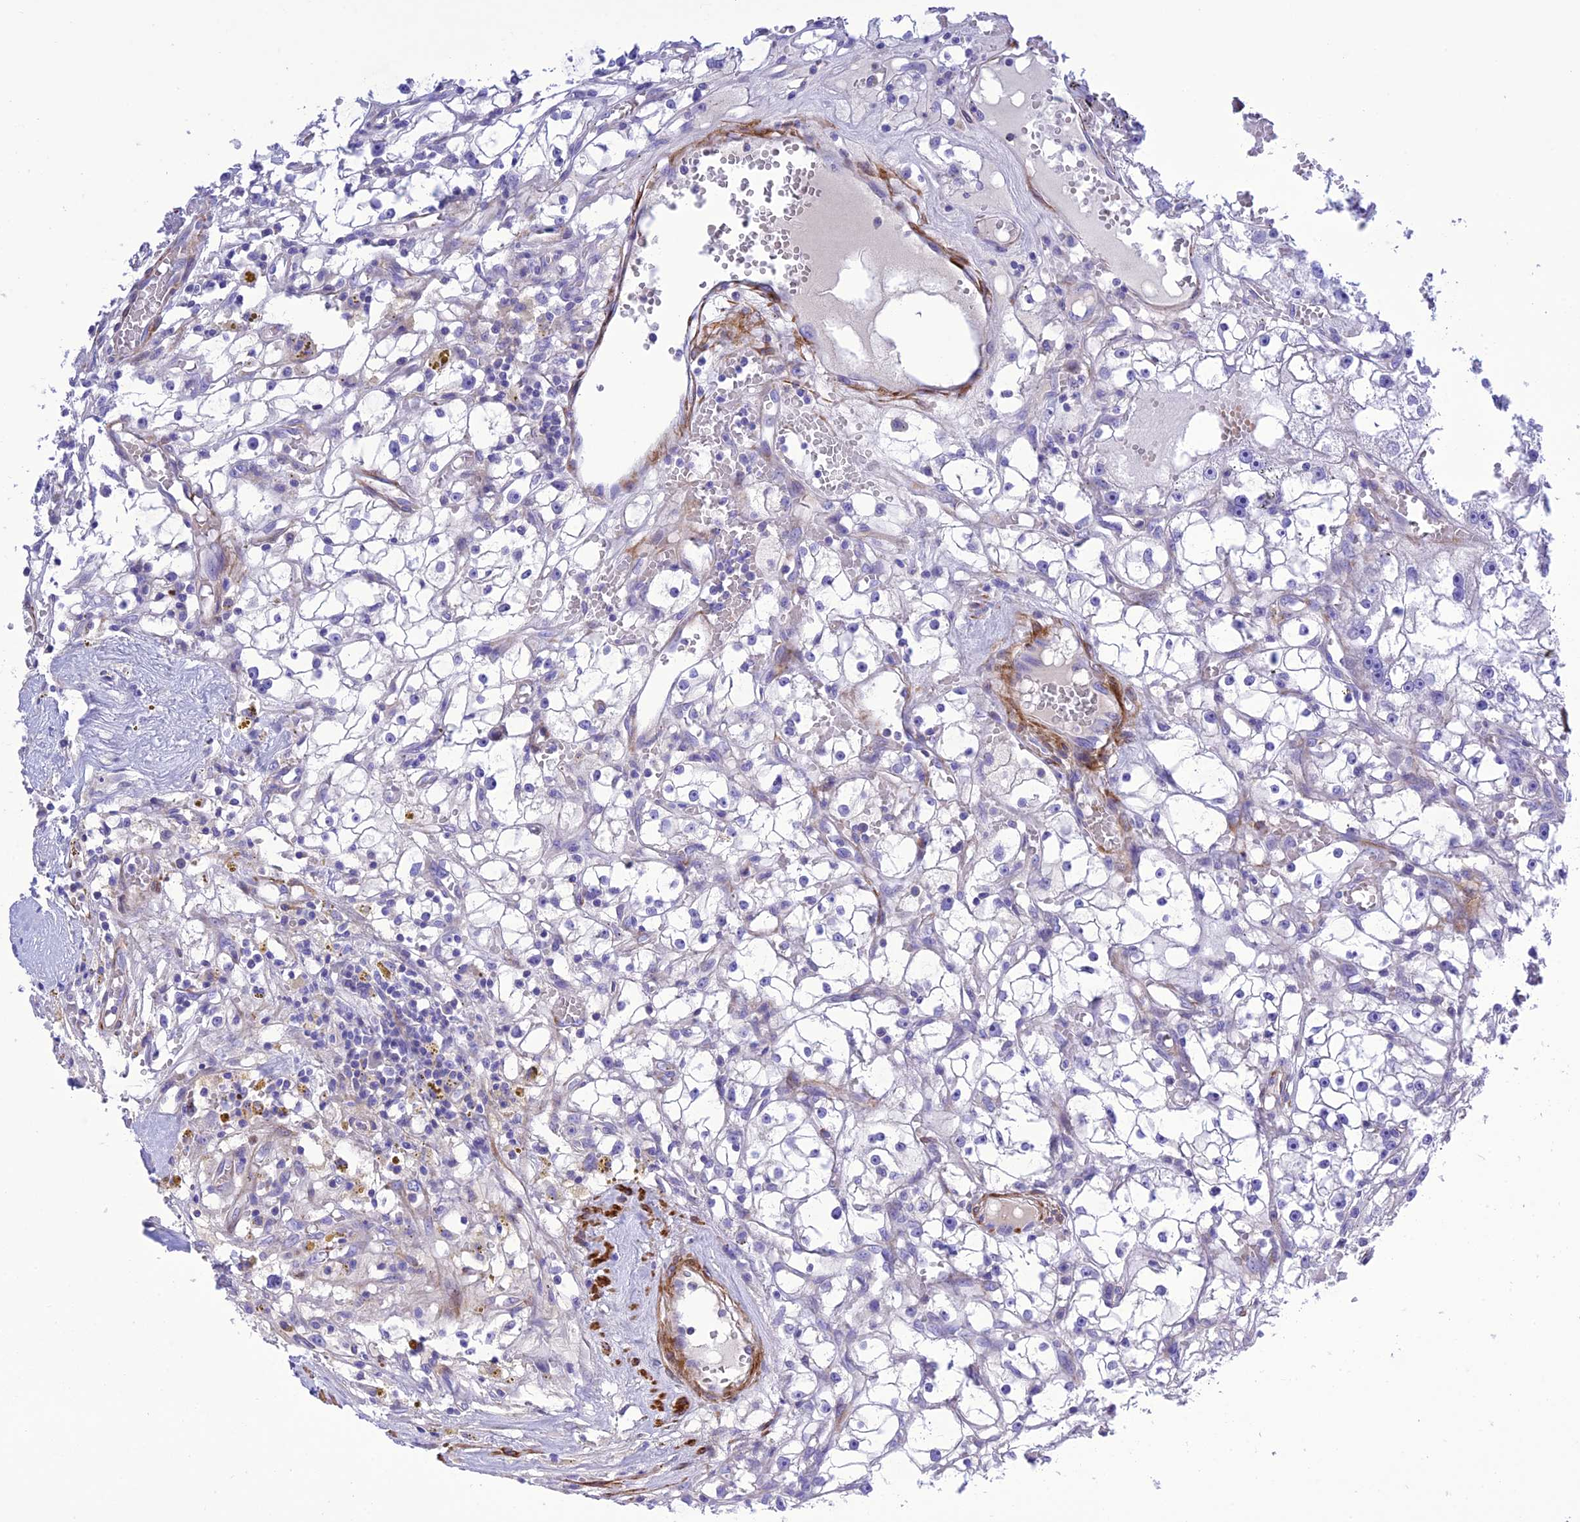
{"staining": {"intensity": "negative", "quantity": "none", "location": "none"}, "tissue": "renal cancer", "cell_type": "Tumor cells", "image_type": "cancer", "snomed": [{"axis": "morphology", "description": "Adenocarcinoma, NOS"}, {"axis": "topography", "description": "Kidney"}], "caption": "A photomicrograph of human renal cancer is negative for staining in tumor cells.", "gene": "FRA10AC1", "patient": {"sex": "male", "age": 56}}